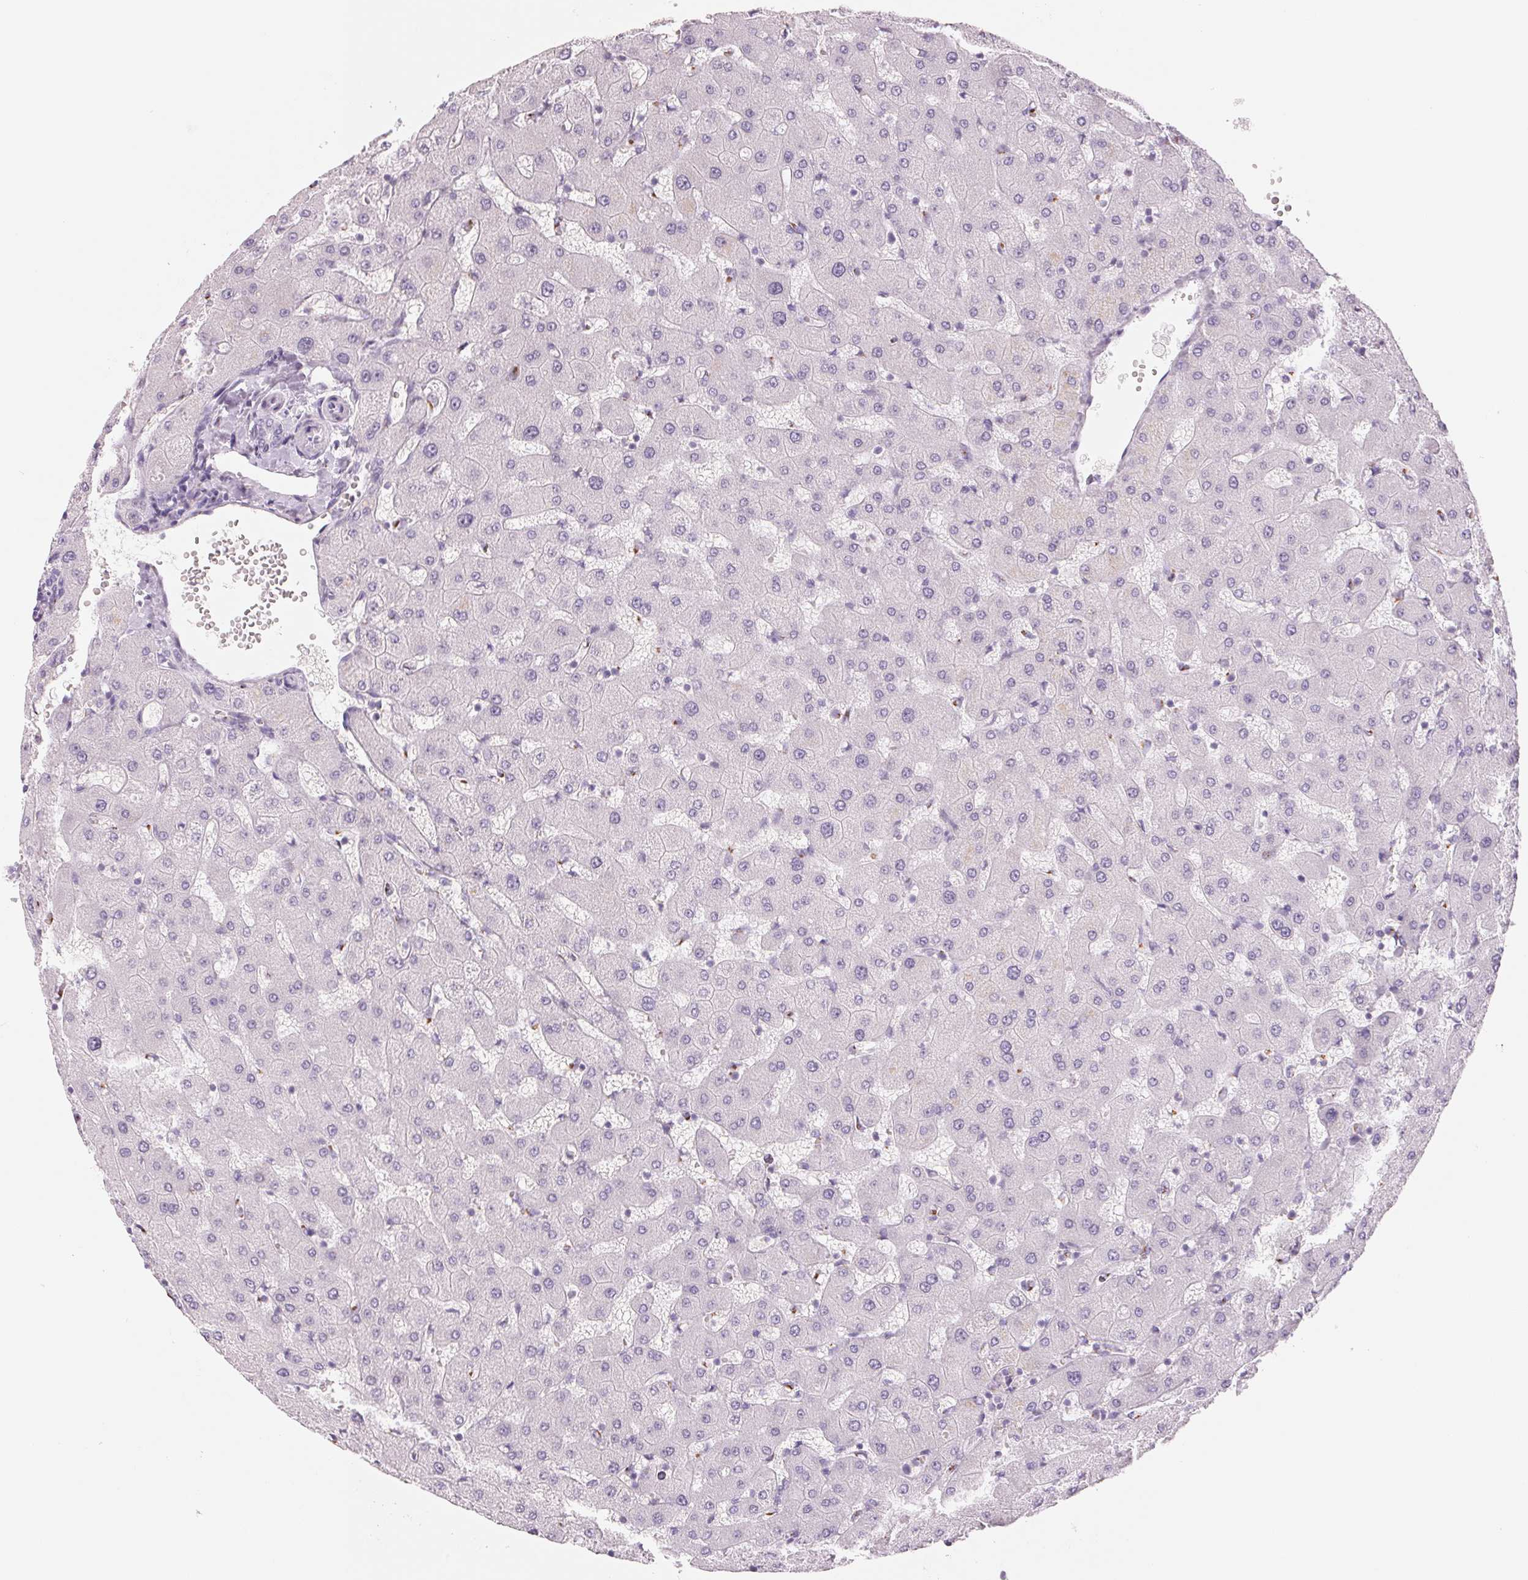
{"staining": {"intensity": "negative", "quantity": "none", "location": "none"}, "tissue": "liver", "cell_type": "Cholangiocytes", "image_type": "normal", "snomed": [{"axis": "morphology", "description": "Normal tissue, NOS"}, {"axis": "topography", "description": "Liver"}], "caption": "Normal liver was stained to show a protein in brown. There is no significant expression in cholangiocytes. (DAB immunohistochemistry (IHC) visualized using brightfield microscopy, high magnification).", "gene": "GALNT7", "patient": {"sex": "female", "age": 63}}